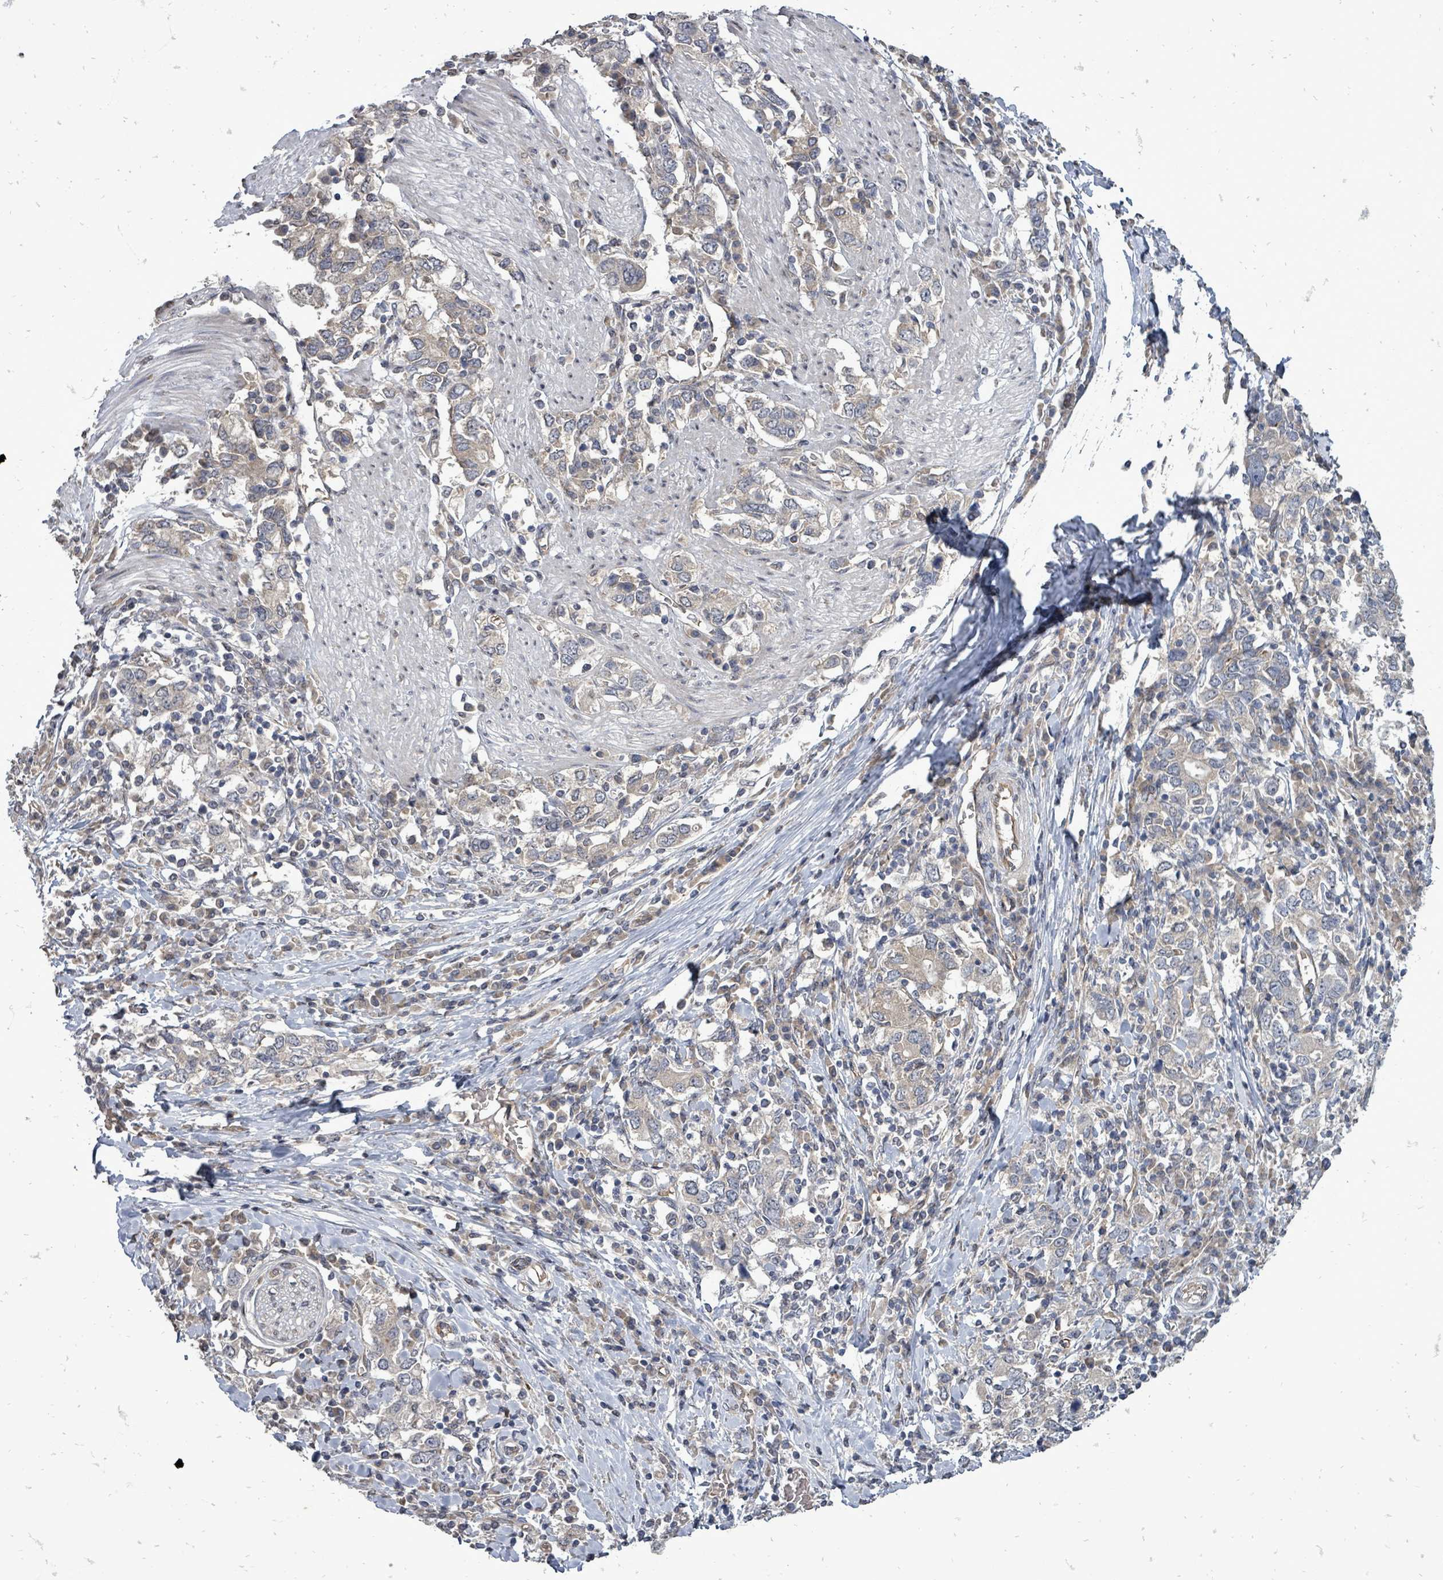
{"staining": {"intensity": "weak", "quantity": ">75%", "location": "cytoplasmic/membranous"}, "tissue": "stomach cancer", "cell_type": "Tumor cells", "image_type": "cancer", "snomed": [{"axis": "morphology", "description": "Adenocarcinoma, NOS"}, {"axis": "topography", "description": "Stomach, upper"}, {"axis": "topography", "description": "Stomach"}], "caption": "A brown stain highlights weak cytoplasmic/membranous expression of a protein in human adenocarcinoma (stomach) tumor cells. Using DAB (3,3'-diaminobenzidine) (brown) and hematoxylin (blue) stains, captured at high magnification using brightfield microscopy.", "gene": "RALGAPB", "patient": {"sex": "male", "age": 62}}